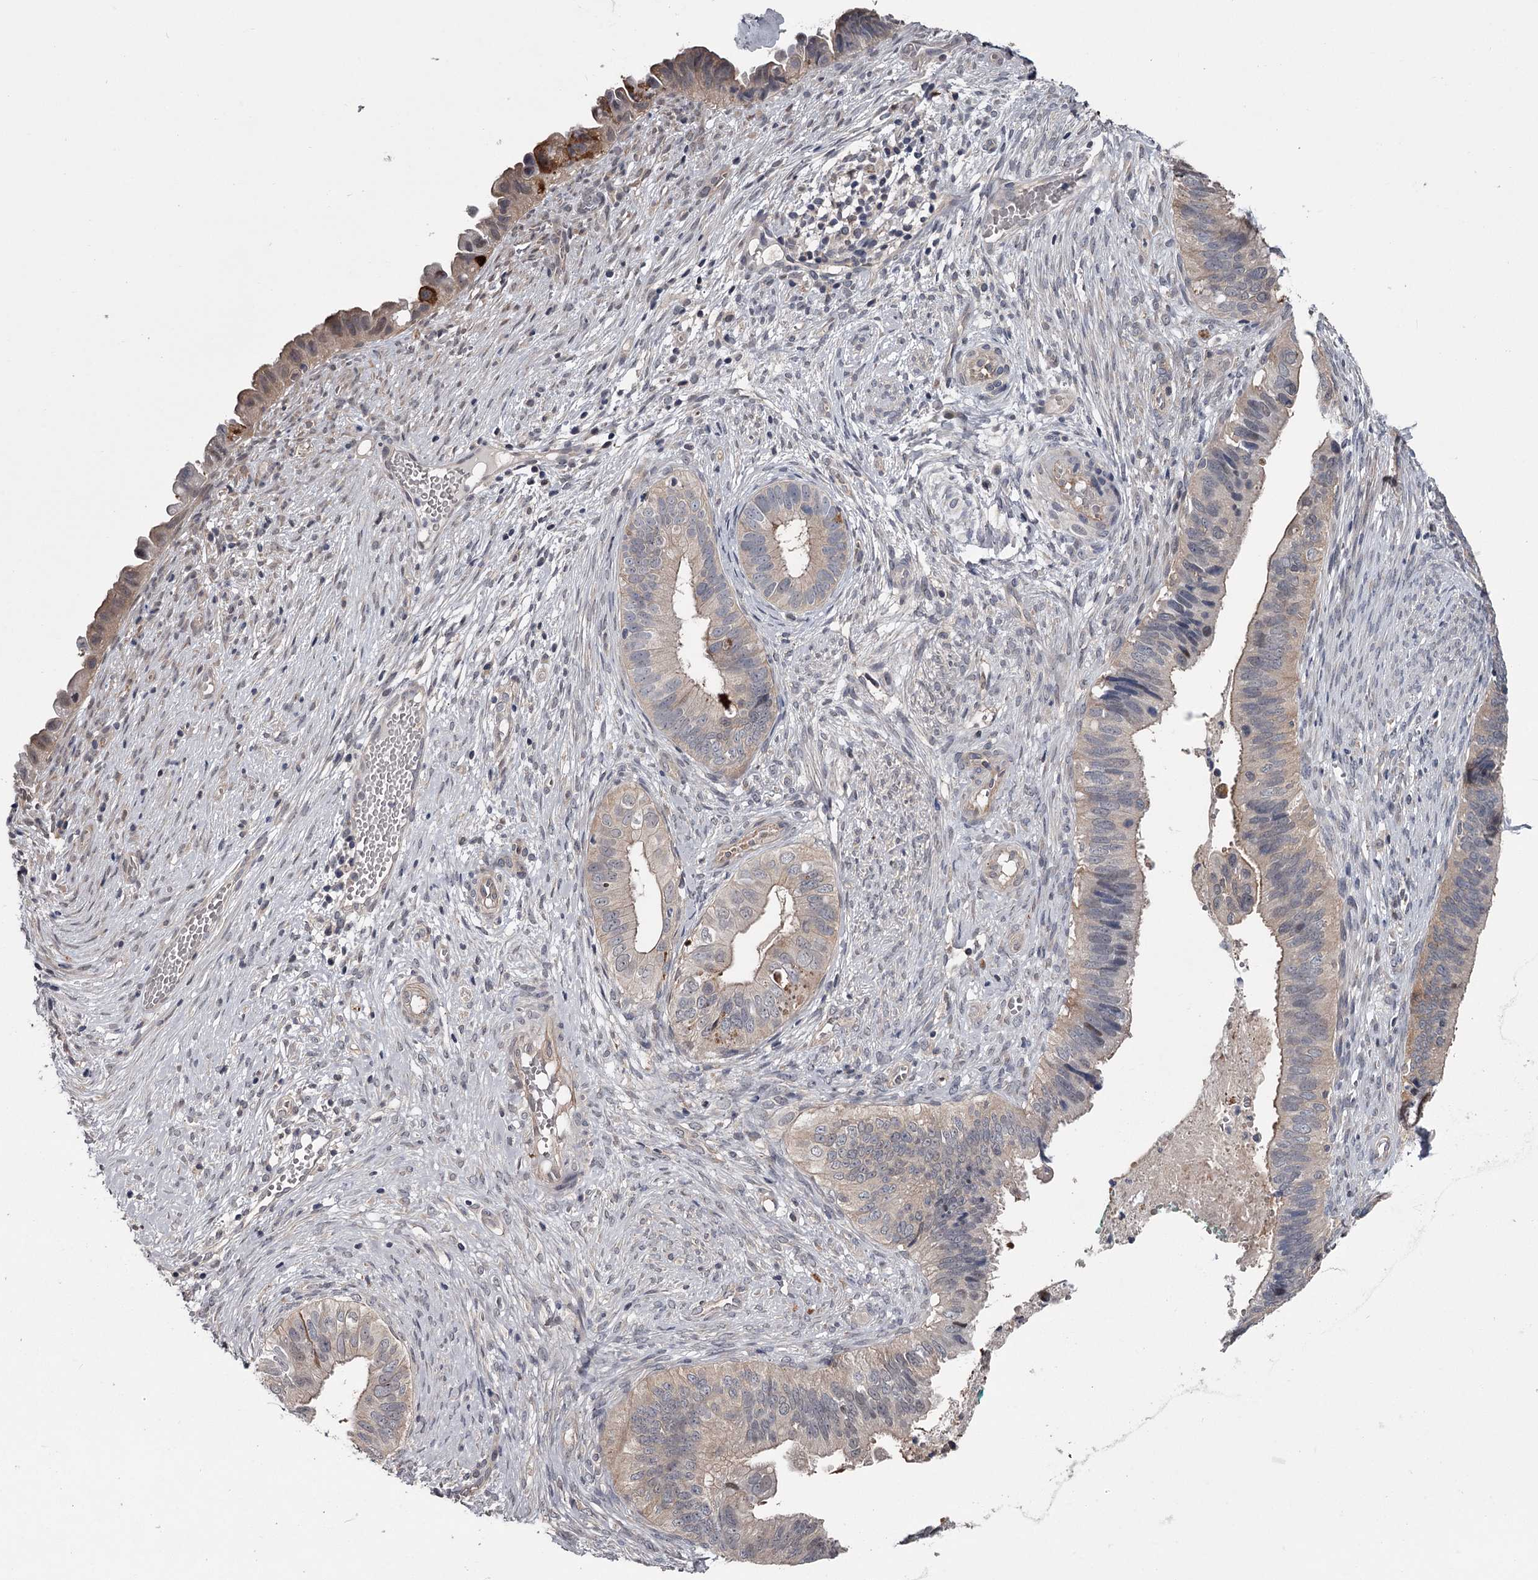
{"staining": {"intensity": "moderate", "quantity": "<25%", "location": "cytoplasmic/membranous"}, "tissue": "cervical cancer", "cell_type": "Tumor cells", "image_type": "cancer", "snomed": [{"axis": "morphology", "description": "Adenocarcinoma, NOS"}, {"axis": "topography", "description": "Cervix"}], "caption": "An image showing moderate cytoplasmic/membranous expression in about <25% of tumor cells in adenocarcinoma (cervical), as visualized by brown immunohistochemical staining.", "gene": "DAO", "patient": {"sex": "female", "age": 42}}